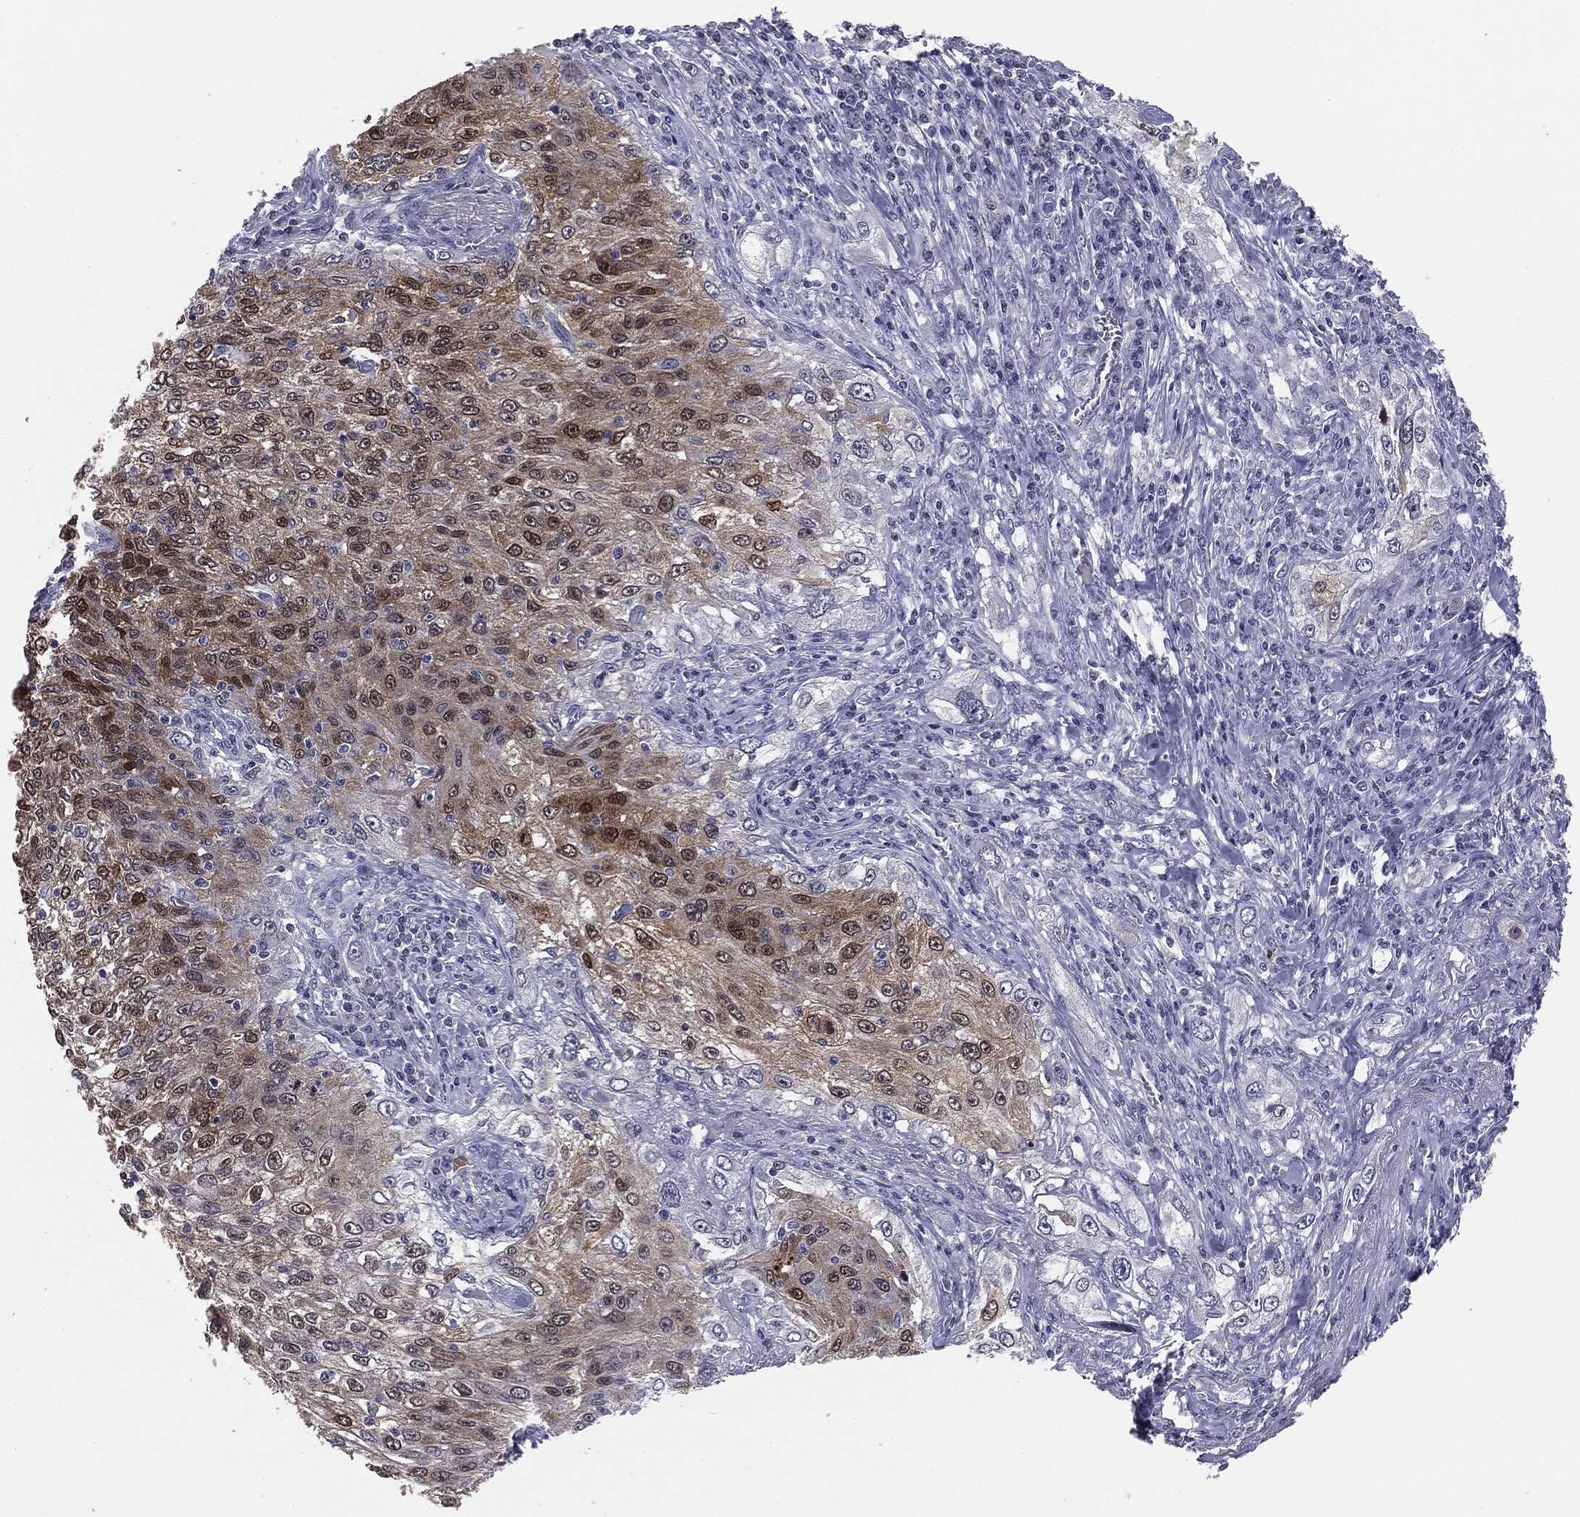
{"staining": {"intensity": "moderate", "quantity": "<25%", "location": "cytoplasmic/membranous,nuclear"}, "tissue": "lung cancer", "cell_type": "Tumor cells", "image_type": "cancer", "snomed": [{"axis": "morphology", "description": "Squamous cell carcinoma, NOS"}, {"axis": "topography", "description": "Lung"}], "caption": "Moderate cytoplasmic/membranous and nuclear staining is seen in about <25% of tumor cells in lung squamous cell carcinoma. The protein is stained brown, and the nuclei are stained in blue (DAB (3,3'-diaminobenzidine) IHC with brightfield microscopy, high magnification).", "gene": "SERPINB4", "patient": {"sex": "female", "age": 69}}